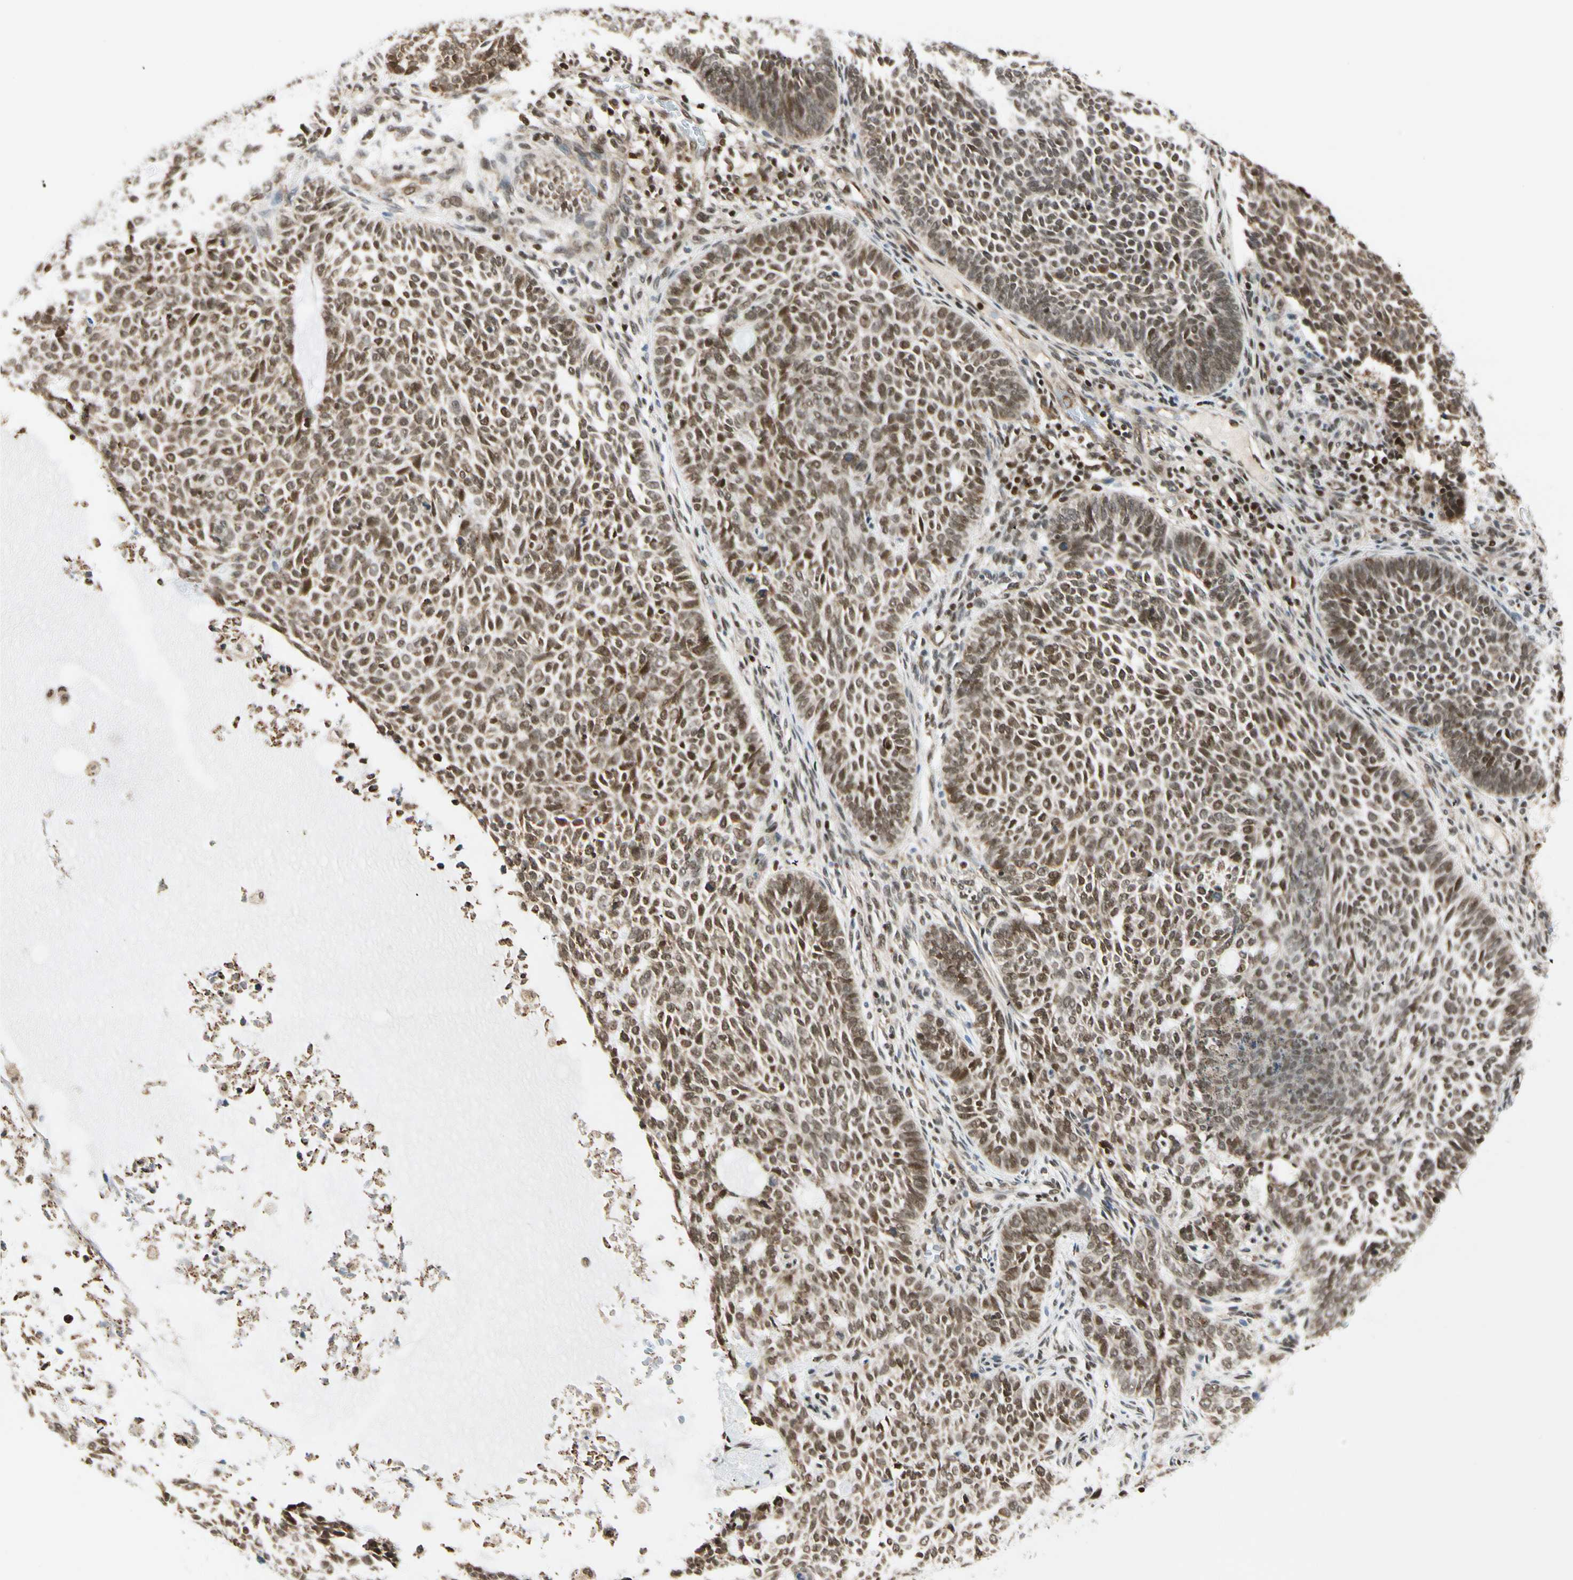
{"staining": {"intensity": "moderate", "quantity": ">75%", "location": "nuclear"}, "tissue": "skin cancer", "cell_type": "Tumor cells", "image_type": "cancer", "snomed": [{"axis": "morphology", "description": "Basal cell carcinoma"}, {"axis": "topography", "description": "Skin"}], "caption": "Immunohistochemistry (IHC) (DAB) staining of human skin basal cell carcinoma shows moderate nuclear protein staining in about >75% of tumor cells. (DAB IHC, brown staining for protein, blue staining for nuclei).", "gene": "DAXX", "patient": {"sex": "male", "age": 87}}